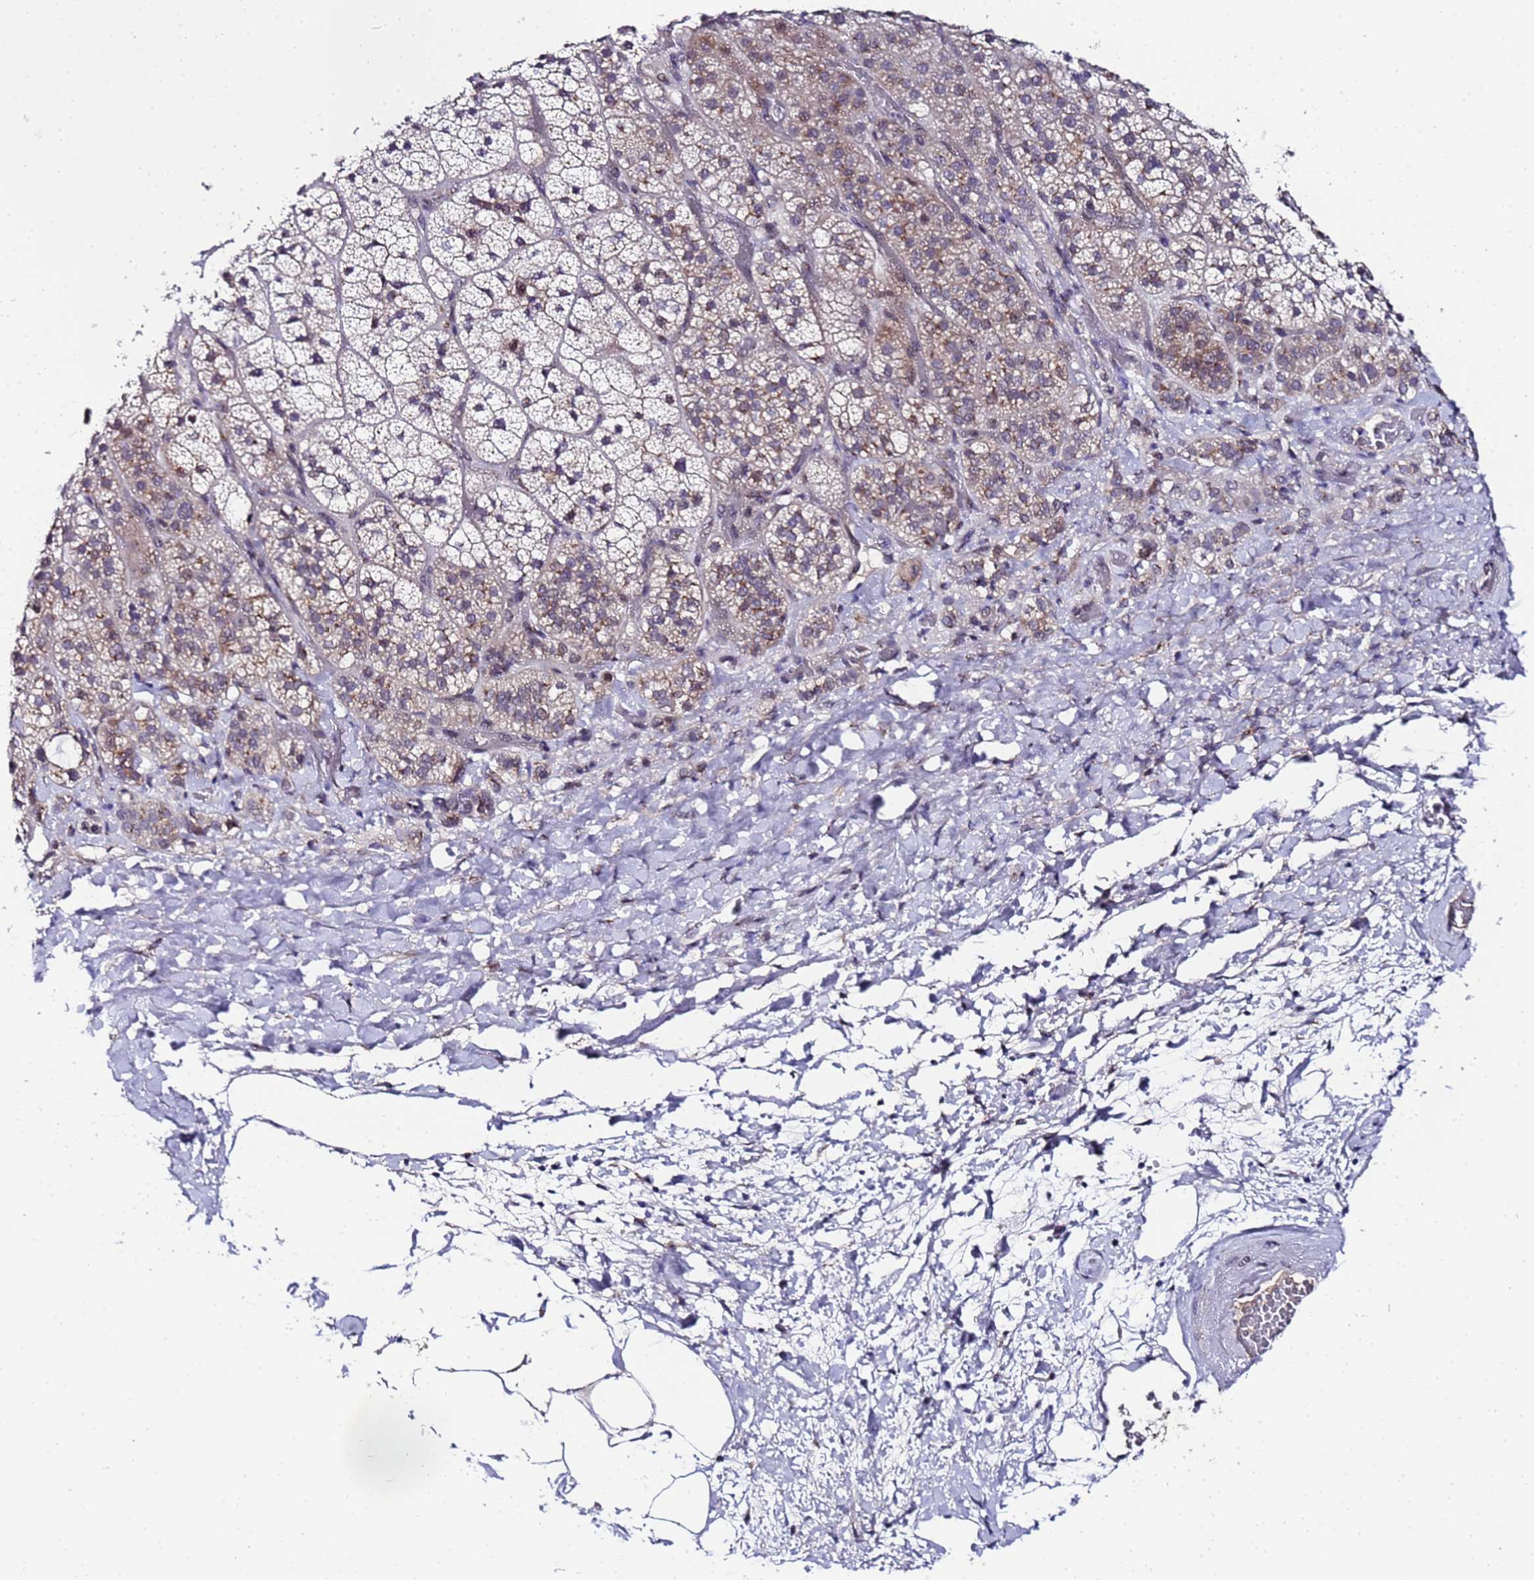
{"staining": {"intensity": "moderate", "quantity": "25%-75%", "location": "cytoplasmic/membranous,nuclear"}, "tissue": "adrenal gland", "cell_type": "Glandular cells", "image_type": "normal", "snomed": [{"axis": "morphology", "description": "Normal tissue, NOS"}, {"axis": "topography", "description": "Adrenal gland"}], "caption": "A brown stain labels moderate cytoplasmic/membranous,nuclear expression of a protein in glandular cells of benign human adrenal gland. (brown staining indicates protein expression, while blue staining denotes nuclei).", "gene": "C19orf47", "patient": {"sex": "male", "age": 57}}